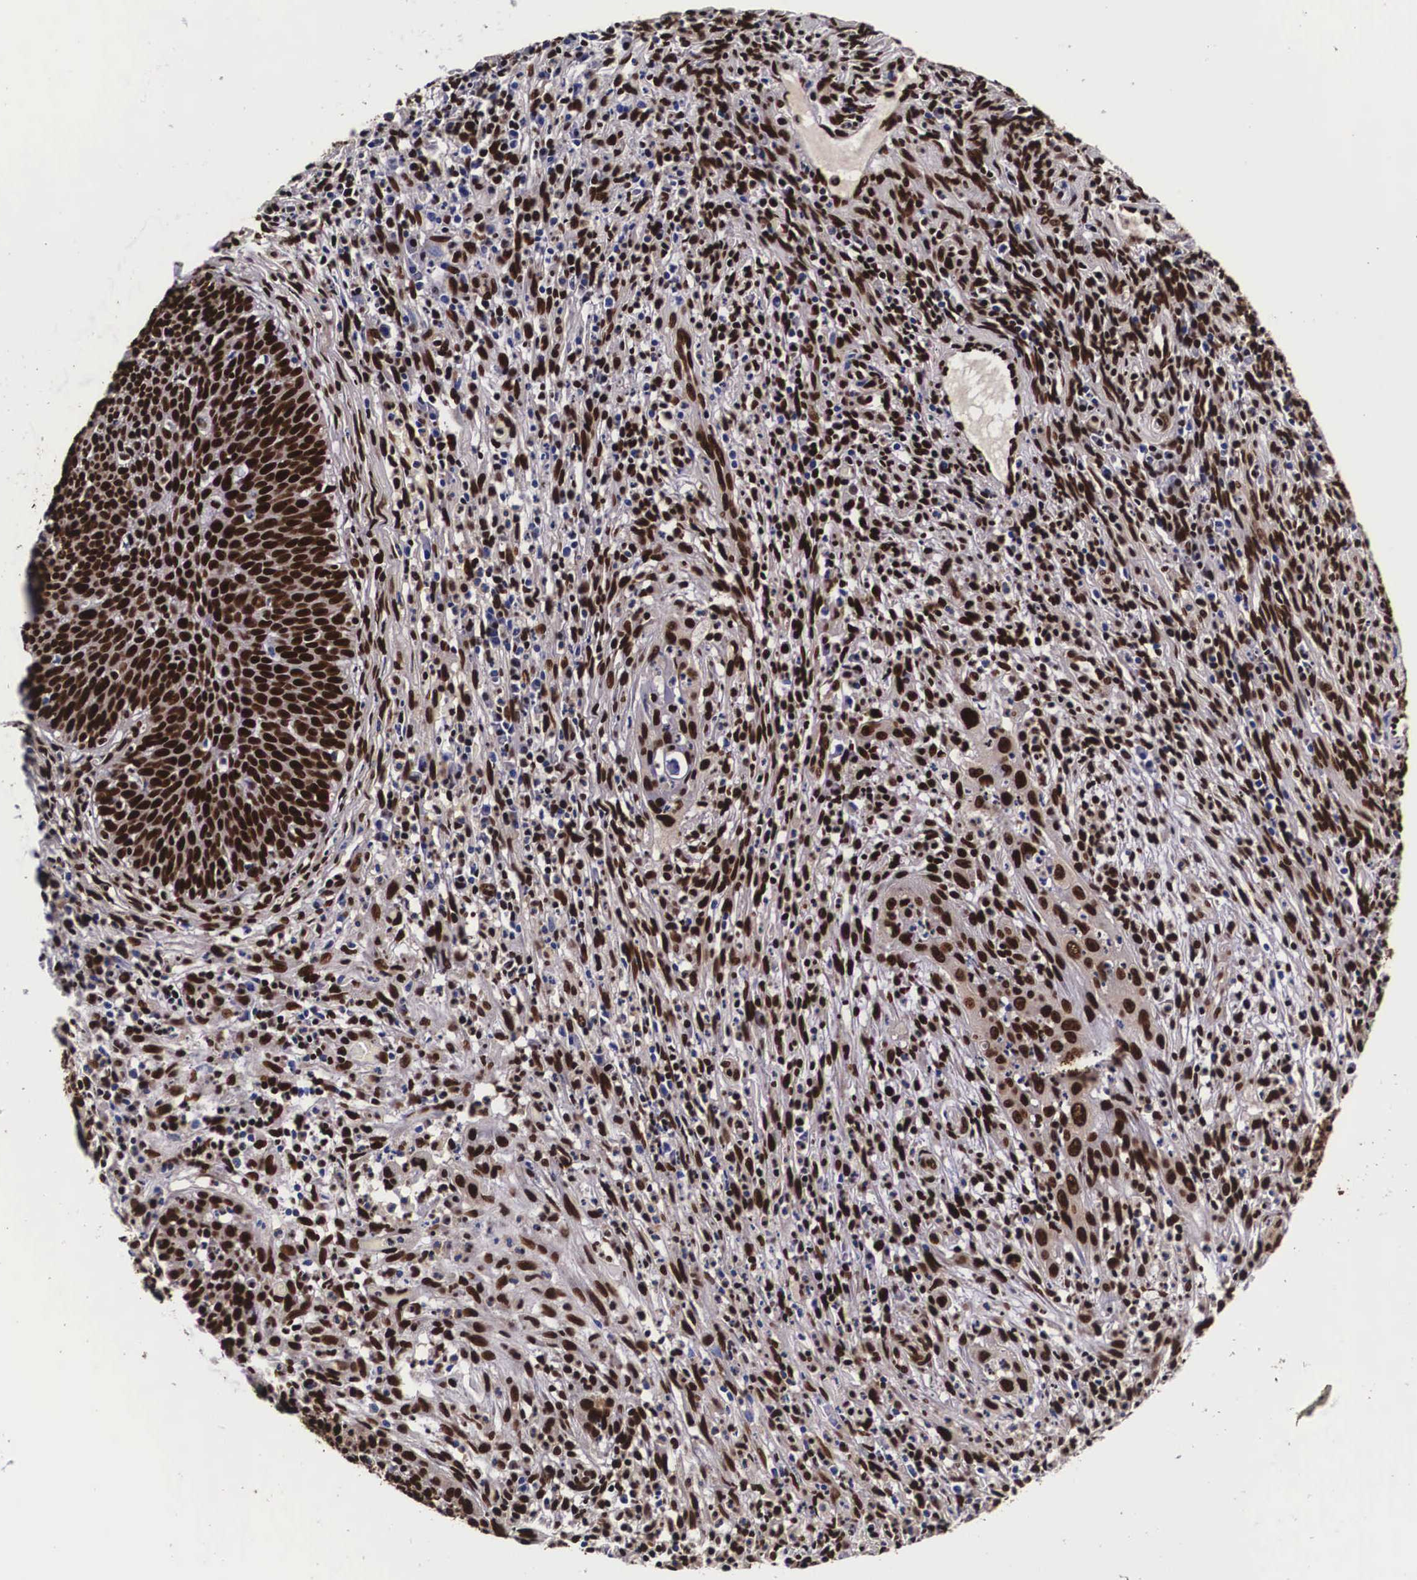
{"staining": {"intensity": "strong", "quantity": ">75%", "location": "cytoplasmic/membranous,nuclear"}, "tissue": "cervical cancer", "cell_type": "Tumor cells", "image_type": "cancer", "snomed": [{"axis": "morphology", "description": "Squamous cell carcinoma, NOS"}, {"axis": "topography", "description": "Cervix"}], "caption": "IHC staining of cervical cancer, which exhibits high levels of strong cytoplasmic/membranous and nuclear staining in about >75% of tumor cells indicating strong cytoplasmic/membranous and nuclear protein expression. The staining was performed using DAB (3,3'-diaminobenzidine) (brown) for protein detection and nuclei were counterstained in hematoxylin (blue).", "gene": "PABPN1", "patient": {"sex": "female", "age": 41}}